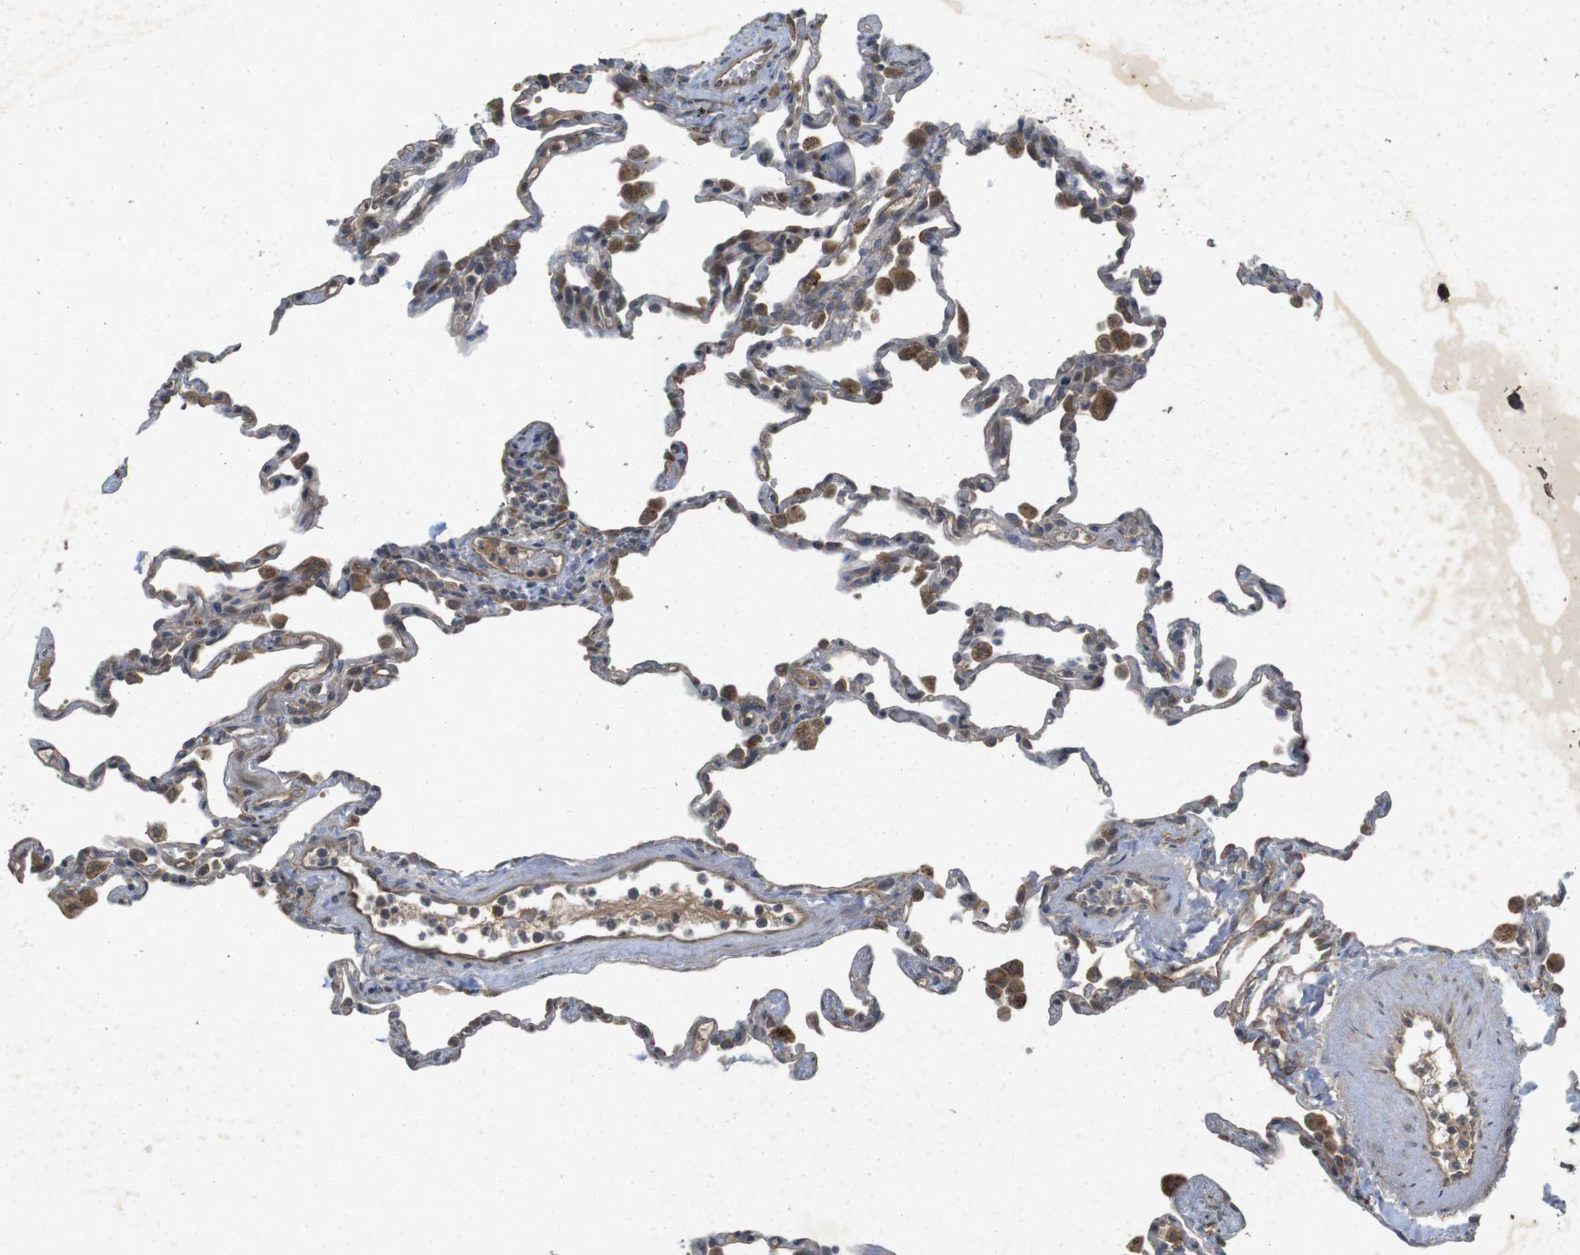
{"staining": {"intensity": "moderate", "quantity": "<25%", "location": "cytoplasmic/membranous"}, "tissue": "lung", "cell_type": "Alveolar cells", "image_type": "normal", "snomed": [{"axis": "morphology", "description": "Normal tissue, NOS"}, {"axis": "topography", "description": "Lung"}], "caption": "Lung stained for a protein exhibits moderate cytoplasmic/membranous positivity in alveolar cells.", "gene": "FLCN", "patient": {"sex": "male", "age": 59}}